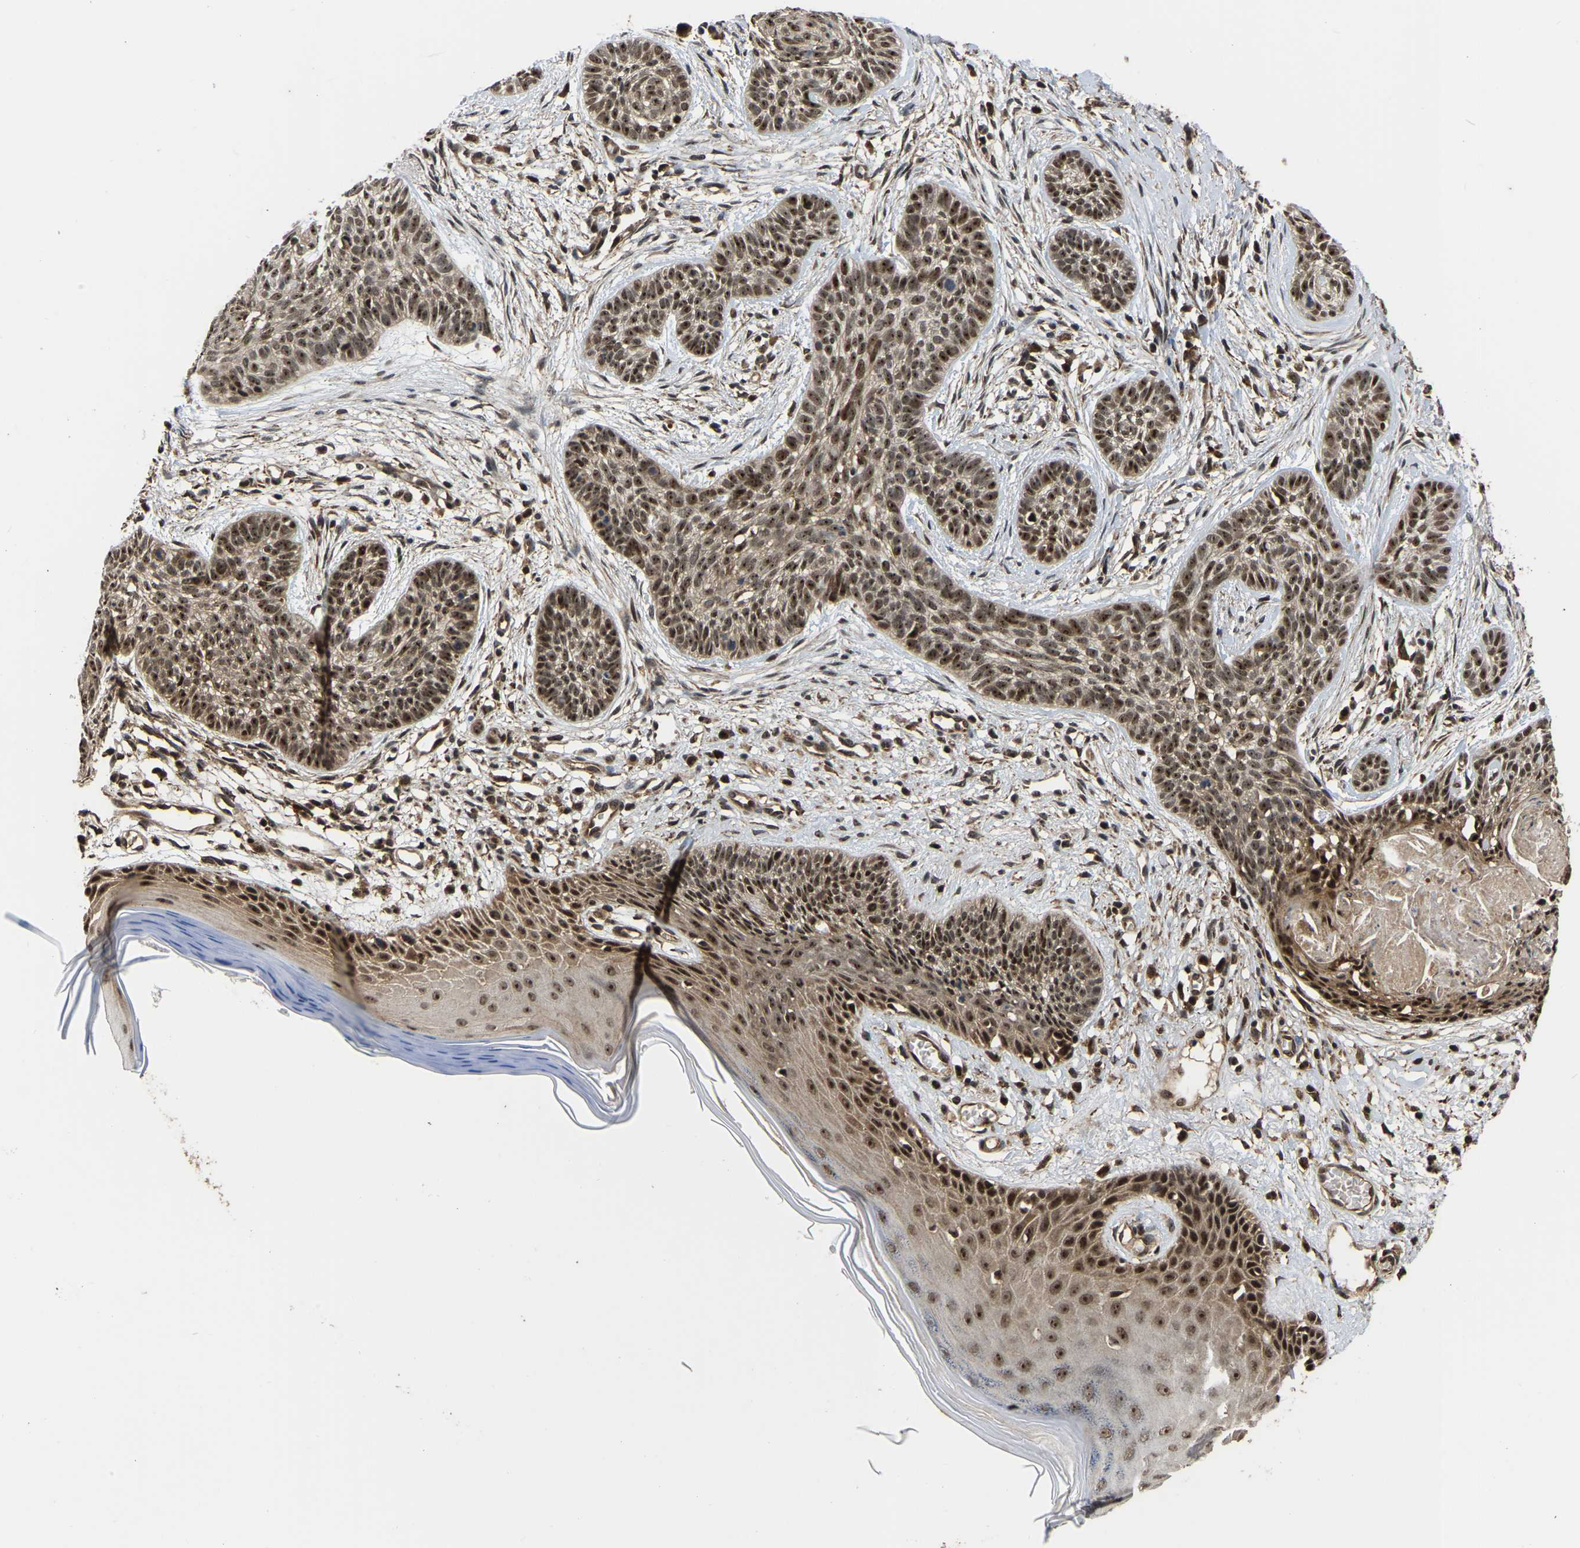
{"staining": {"intensity": "moderate", "quantity": ">75%", "location": "nuclear"}, "tissue": "skin cancer", "cell_type": "Tumor cells", "image_type": "cancer", "snomed": [{"axis": "morphology", "description": "Basal cell carcinoma"}, {"axis": "topography", "description": "Skin"}], "caption": "Protein expression analysis of human skin cancer (basal cell carcinoma) reveals moderate nuclear positivity in about >75% of tumor cells.", "gene": "CIAO1", "patient": {"sex": "female", "age": 59}}